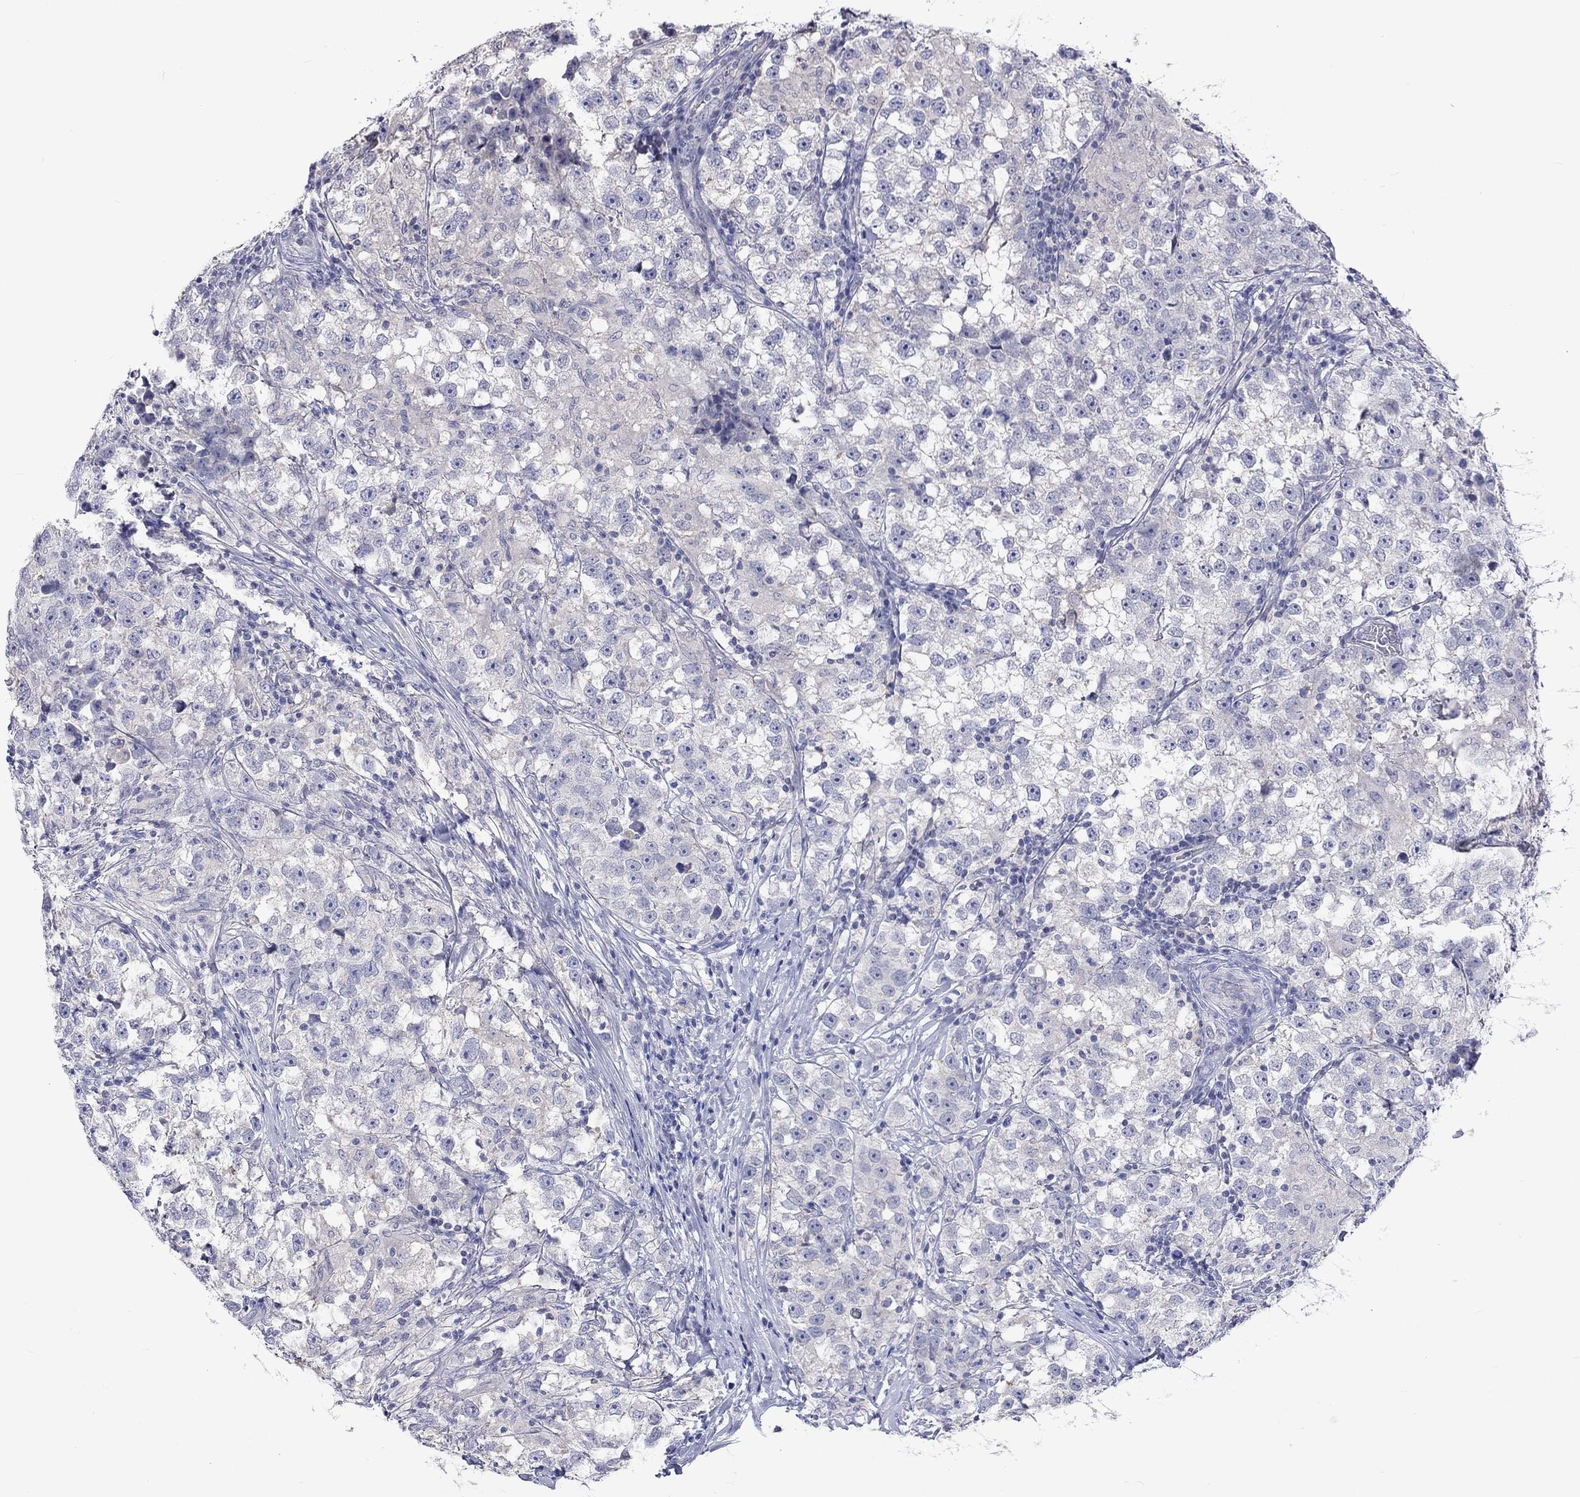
{"staining": {"intensity": "negative", "quantity": "none", "location": "none"}, "tissue": "testis cancer", "cell_type": "Tumor cells", "image_type": "cancer", "snomed": [{"axis": "morphology", "description": "Seminoma, NOS"}, {"axis": "topography", "description": "Testis"}], "caption": "Protein analysis of testis seminoma reveals no significant positivity in tumor cells.", "gene": "LRFN4", "patient": {"sex": "male", "age": 46}}